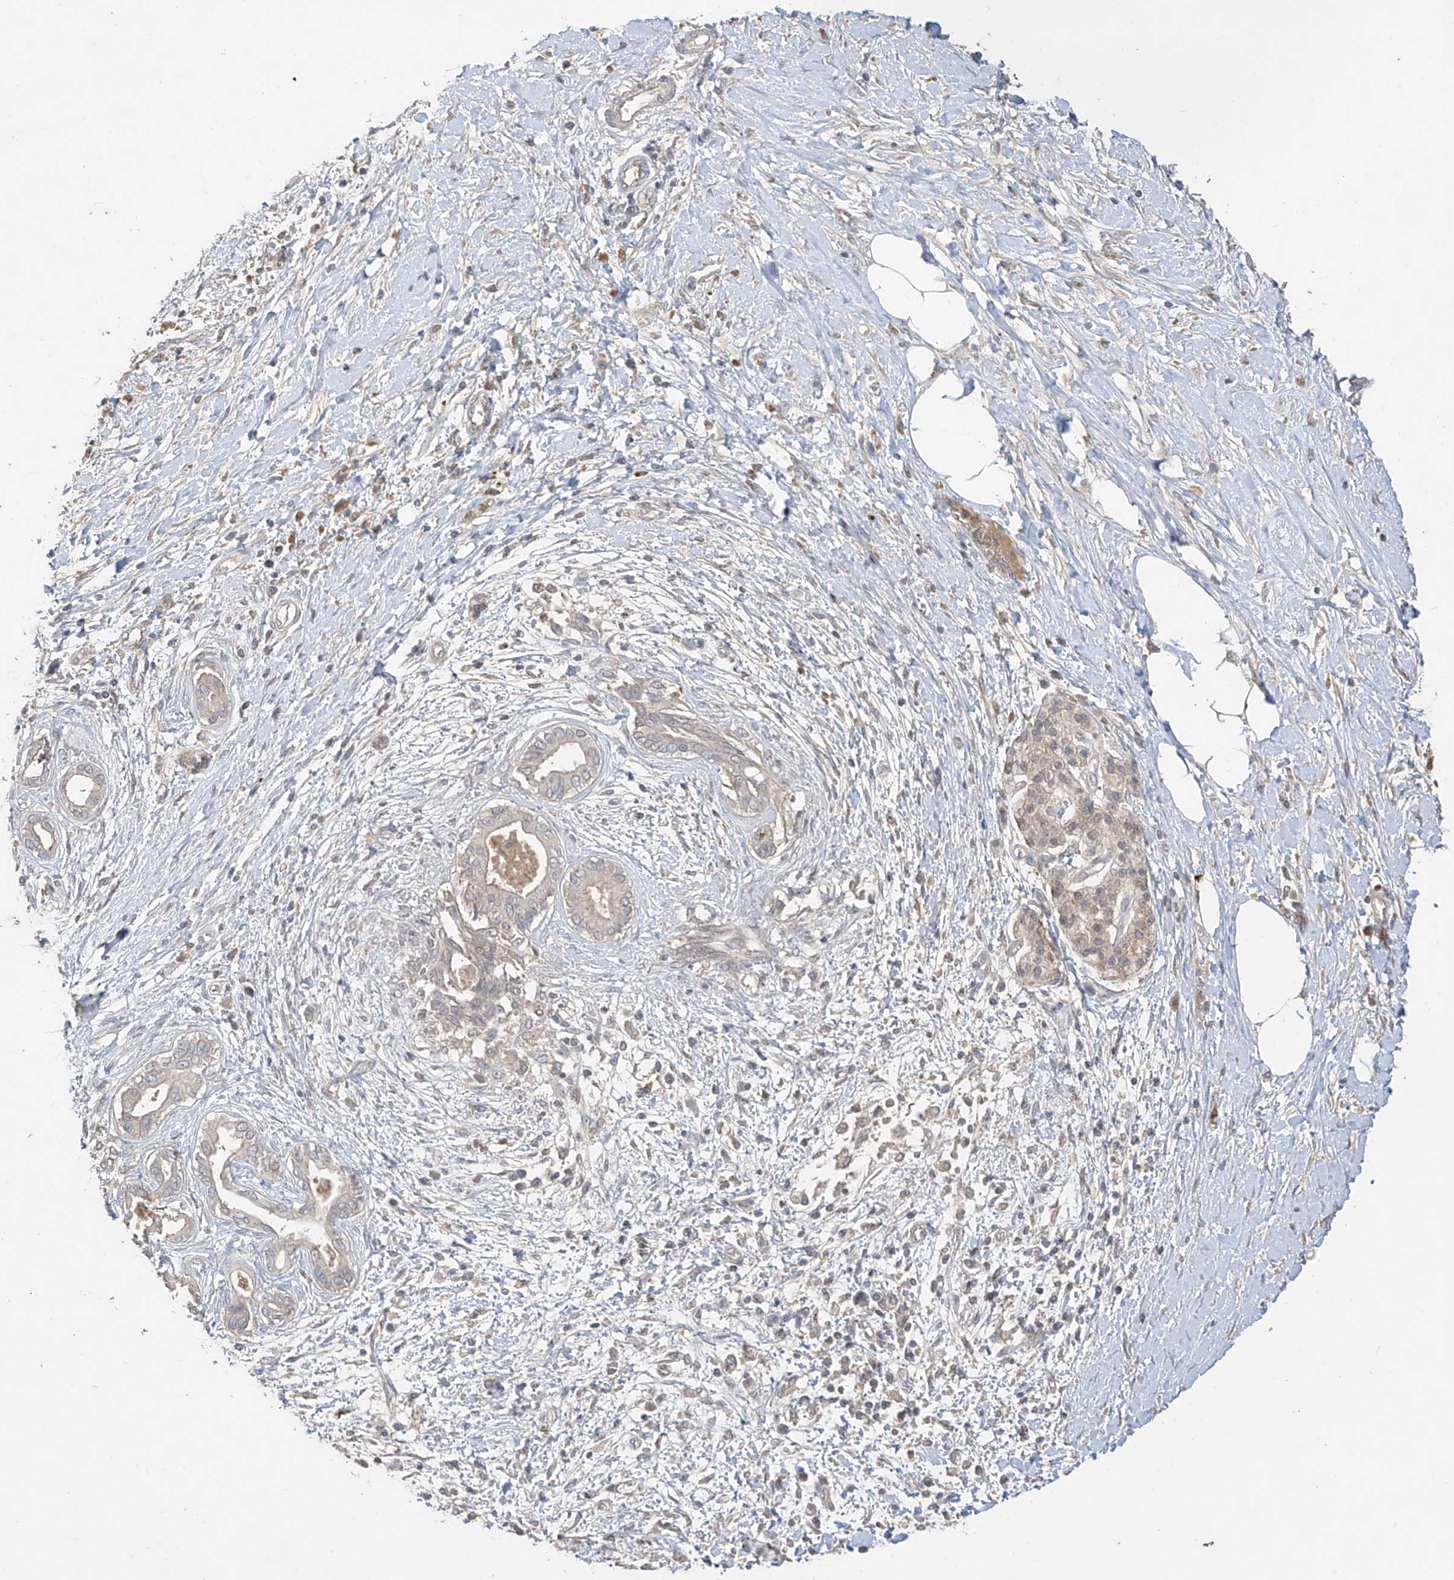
{"staining": {"intensity": "negative", "quantity": "none", "location": "none"}, "tissue": "pancreatic cancer", "cell_type": "Tumor cells", "image_type": "cancer", "snomed": [{"axis": "morphology", "description": "Adenocarcinoma, NOS"}, {"axis": "topography", "description": "Pancreas"}], "caption": "Immunohistochemistry (IHC) of adenocarcinoma (pancreatic) shows no positivity in tumor cells.", "gene": "CACNA2D4", "patient": {"sex": "male", "age": 58}}